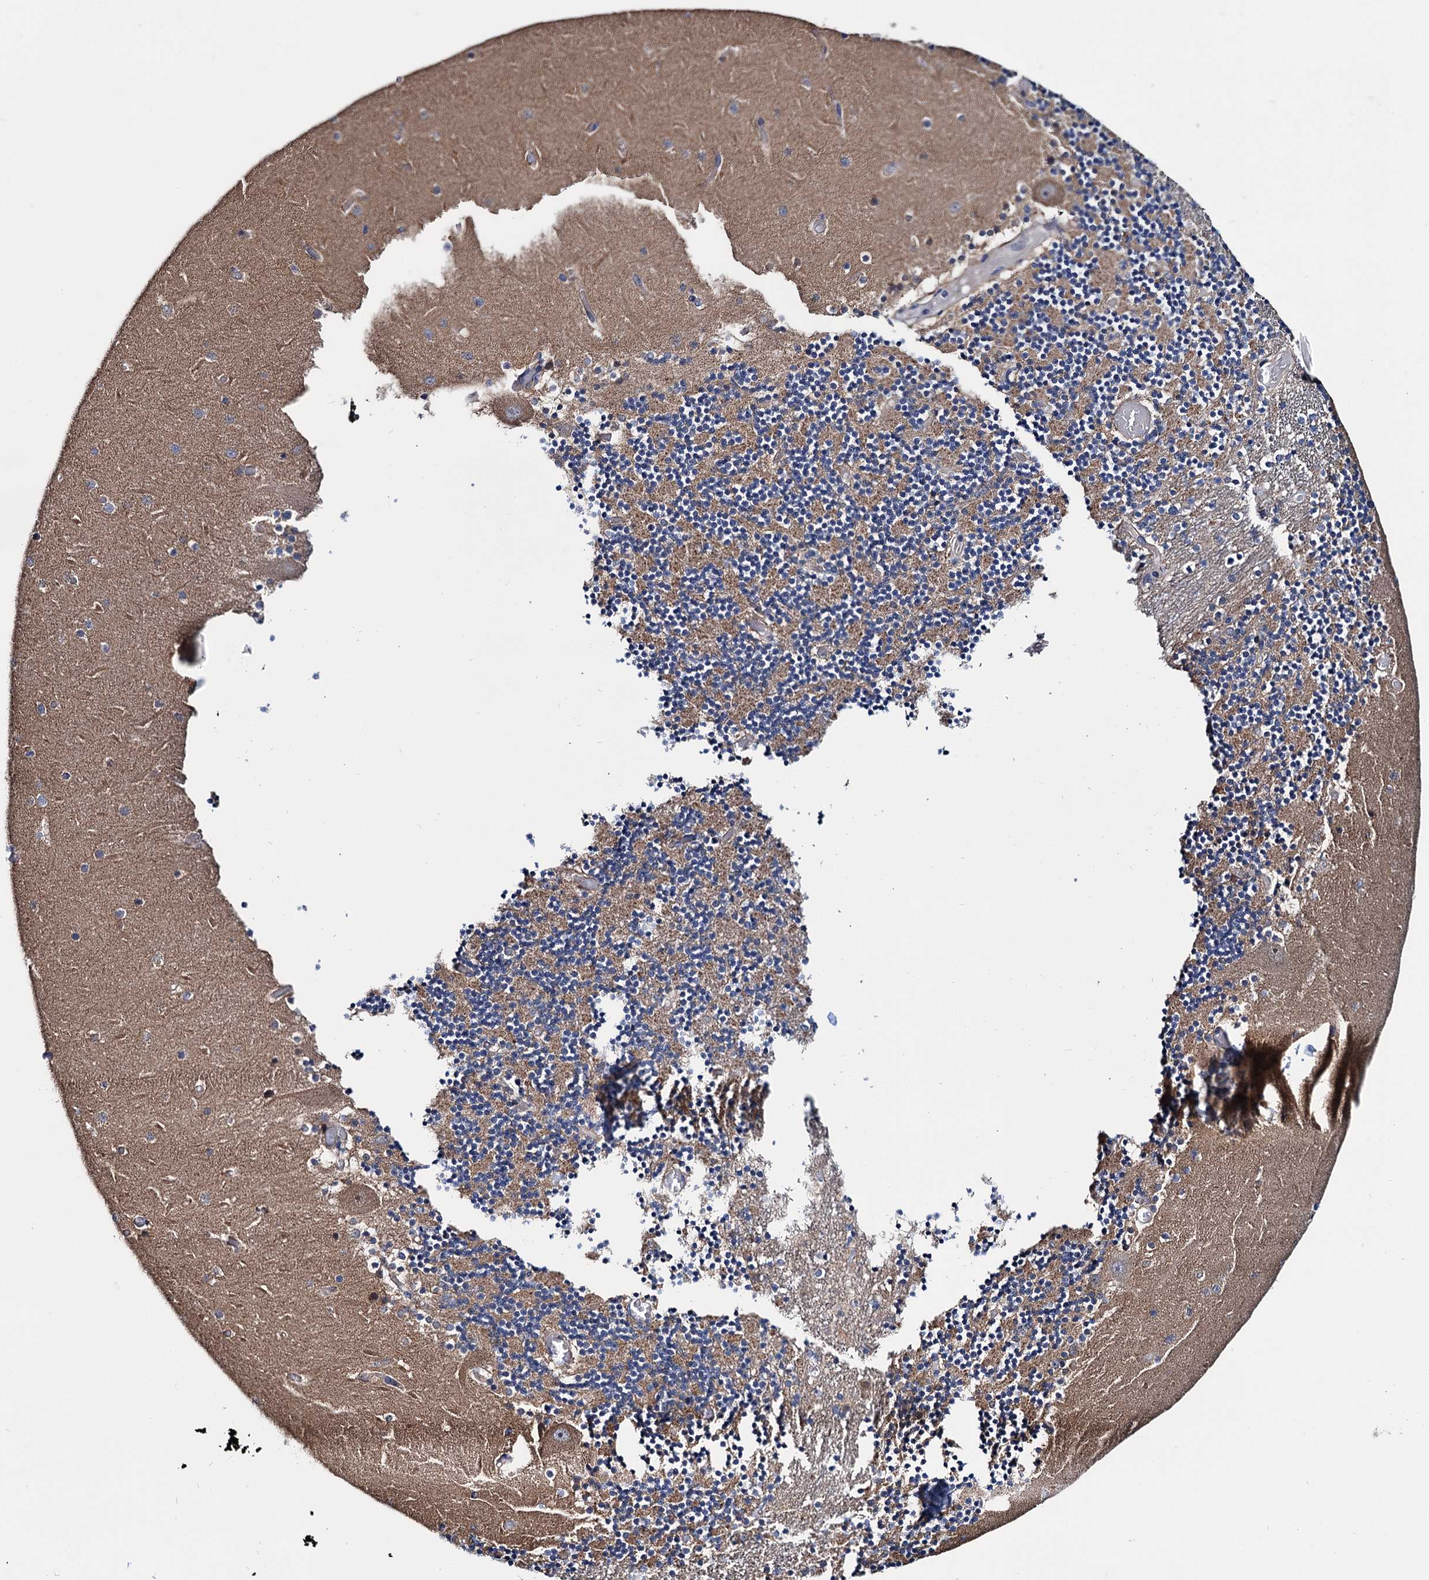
{"staining": {"intensity": "moderate", "quantity": "<25%", "location": "cytoplasmic/membranous"}, "tissue": "cerebellum", "cell_type": "Cells in granular layer", "image_type": "normal", "snomed": [{"axis": "morphology", "description": "Normal tissue, NOS"}, {"axis": "topography", "description": "Cerebellum"}], "caption": "The micrograph displays staining of normal cerebellum, revealing moderate cytoplasmic/membranous protein staining (brown color) within cells in granular layer.", "gene": "EYA4", "patient": {"sex": "female", "age": 28}}